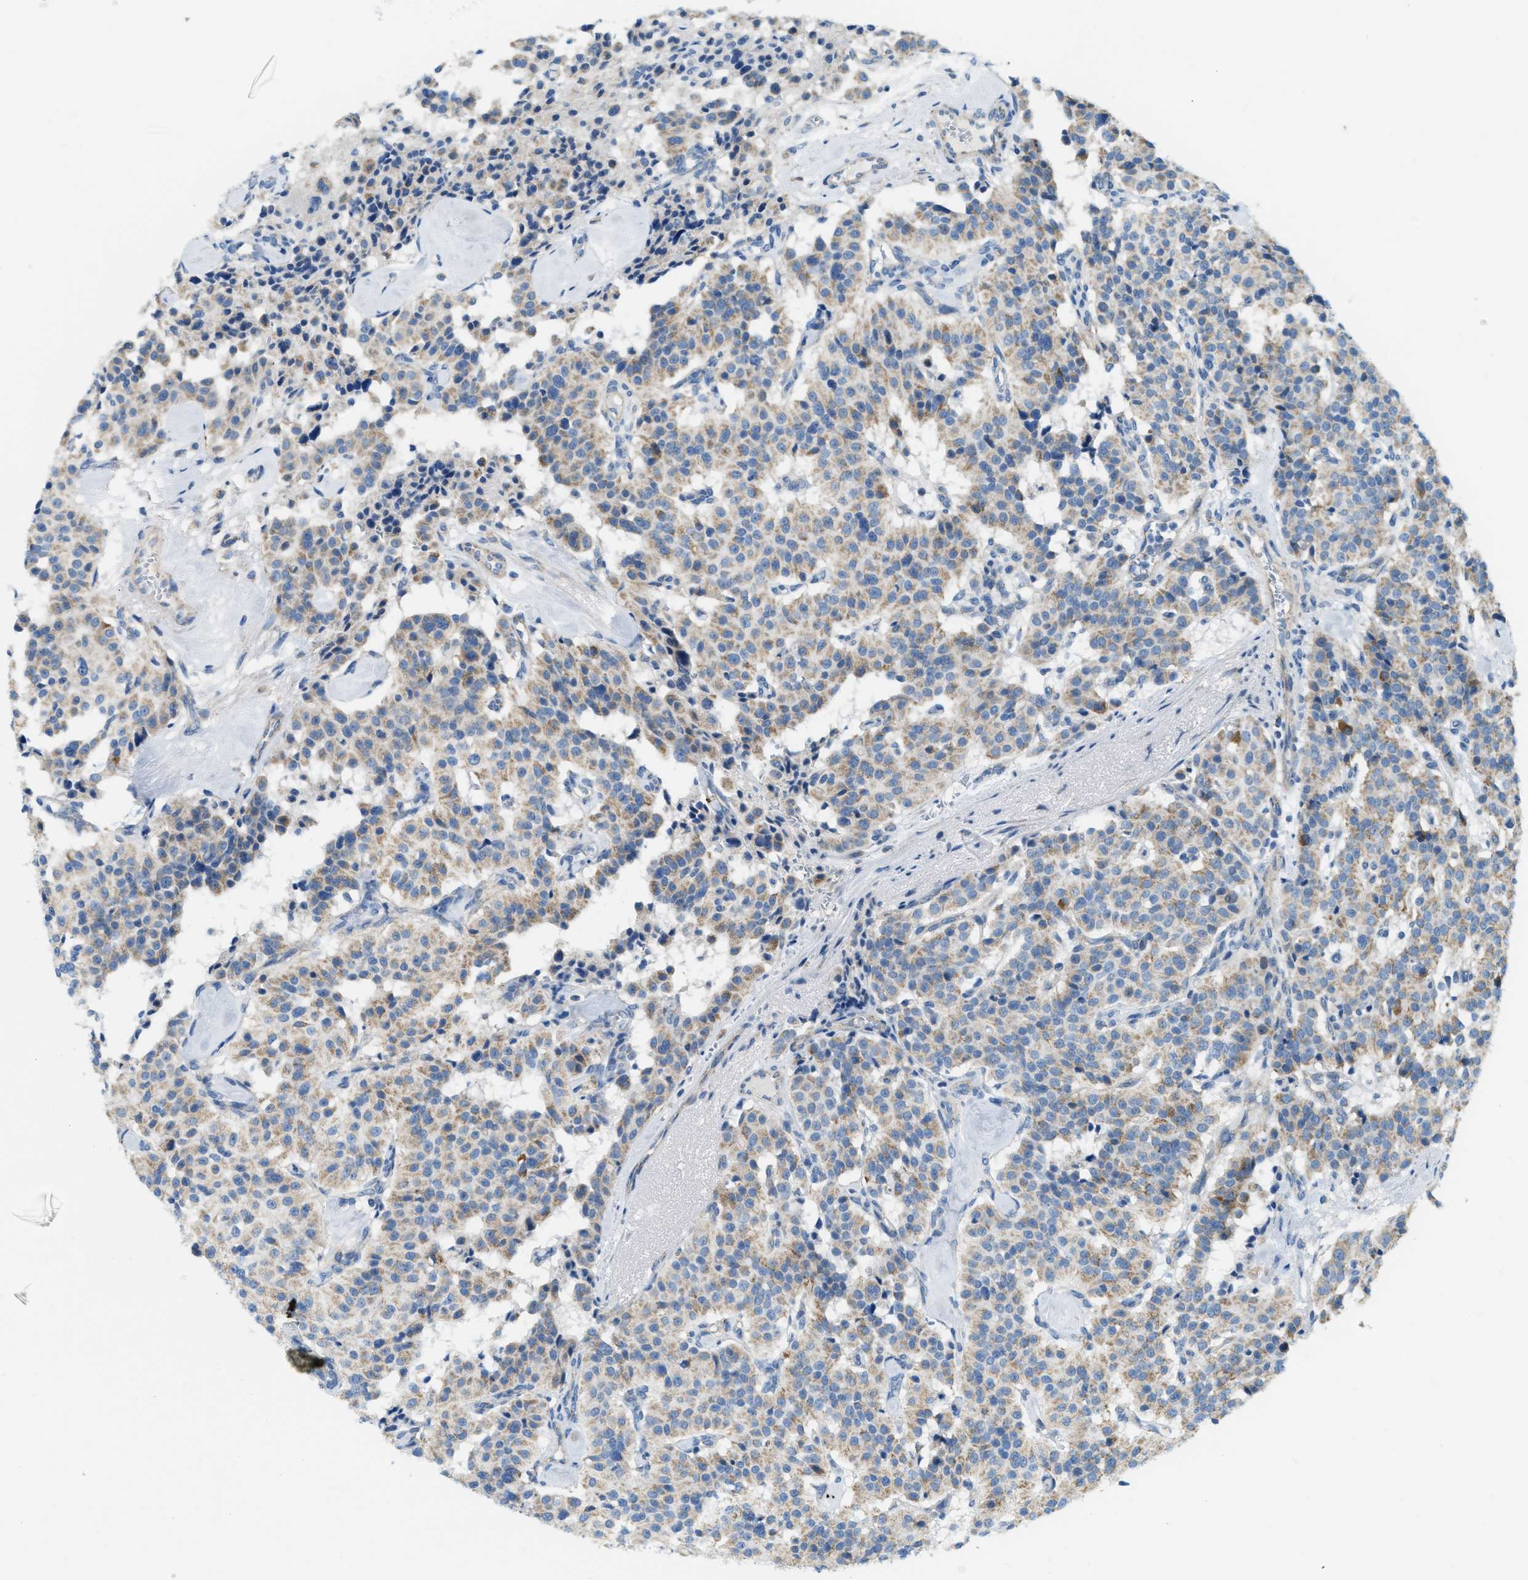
{"staining": {"intensity": "moderate", "quantity": ">75%", "location": "cytoplasmic/membranous"}, "tissue": "carcinoid", "cell_type": "Tumor cells", "image_type": "cancer", "snomed": [{"axis": "morphology", "description": "Carcinoid, malignant, NOS"}, {"axis": "topography", "description": "Lung"}], "caption": "Carcinoid tissue shows moderate cytoplasmic/membranous expression in about >75% of tumor cells, visualized by immunohistochemistry.", "gene": "JADE1", "patient": {"sex": "male", "age": 30}}